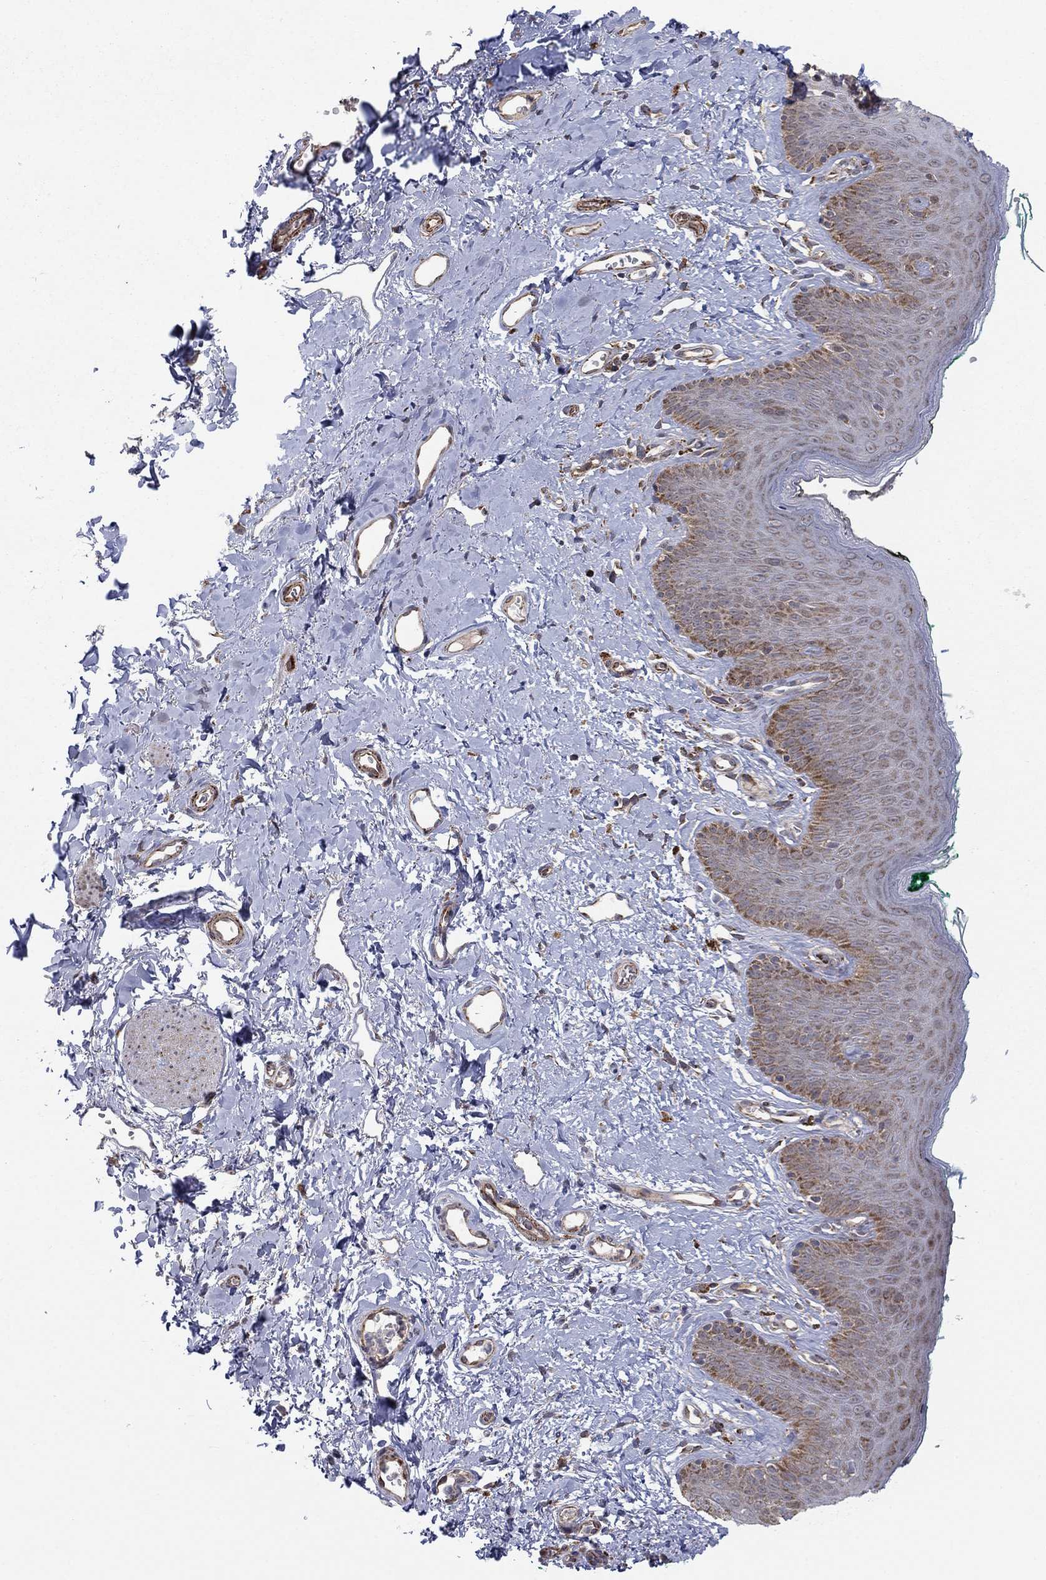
{"staining": {"intensity": "moderate", "quantity": "25%-75%", "location": "cytoplasmic/membranous,nuclear"}, "tissue": "skin", "cell_type": "Epidermal cells", "image_type": "normal", "snomed": [{"axis": "morphology", "description": "Normal tissue, NOS"}, {"axis": "topography", "description": "Vulva"}], "caption": "Immunohistochemistry (IHC) photomicrograph of unremarkable skin: human skin stained using immunohistochemistry exhibits medium levels of moderate protein expression localized specifically in the cytoplasmic/membranous,nuclear of epidermal cells, appearing as a cytoplasmic/membranous,nuclear brown color.", "gene": "ZNF395", "patient": {"sex": "female", "age": 66}}